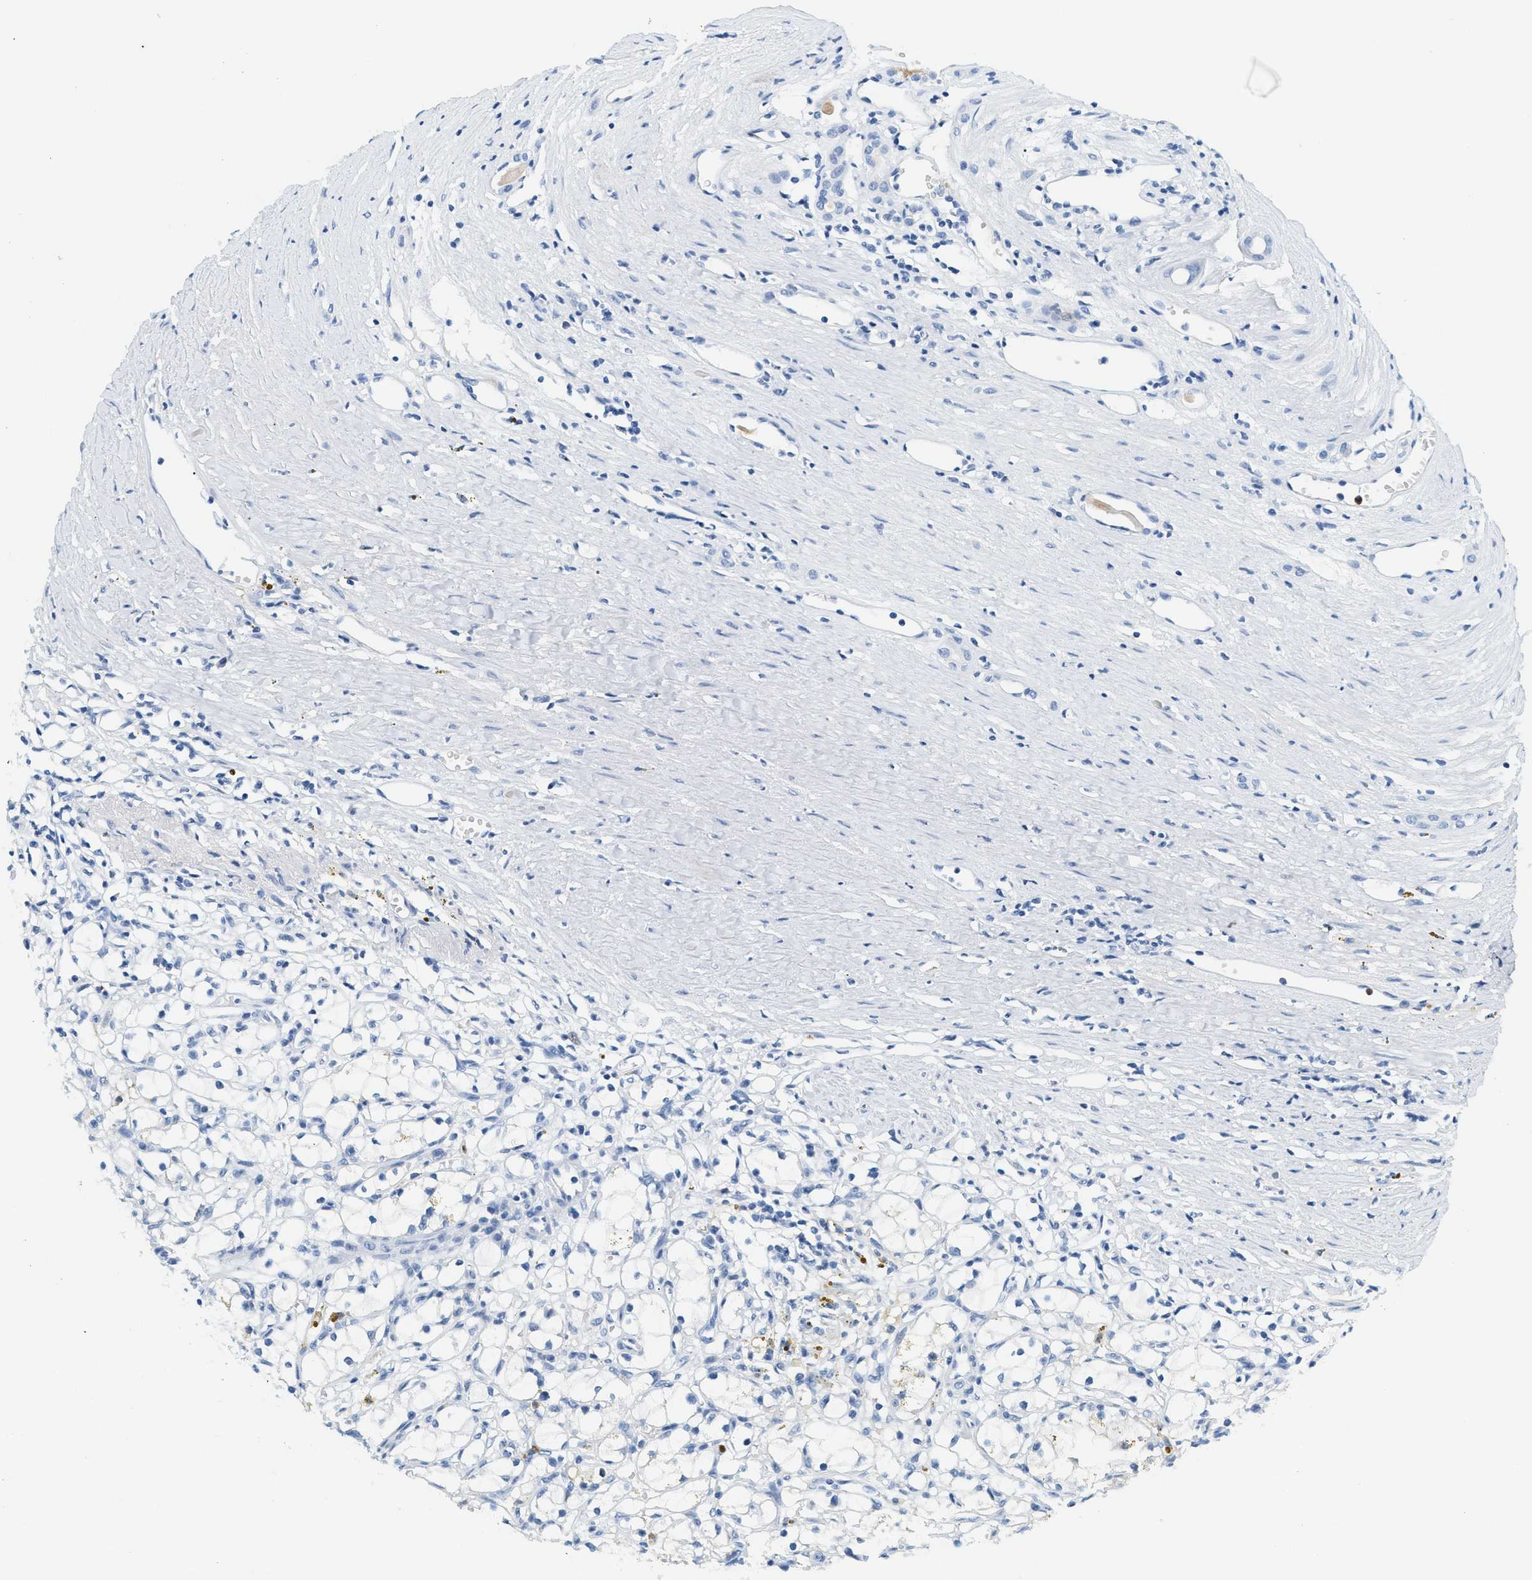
{"staining": {"intensity": "negative", "quantity": "none", "location": "none"}, "tissue": "renal cancer", "cell_type": "Tumor cells", "image_type": "cancer", "snomed": [{"axis": "morphology", "description": "Adenocarcinoma, NOS"}, {"axis": "topography", "description": "Kidney"}], "caption": "This histopathology image is of renal adenocarcinoma stained with immunohistochemistry to label a protein in brown with the nuclei are counter-stained blue. There is no positivity in tumor cells.", "gene": "LCN2", "patient": {"sex": "male", "age": 56}}